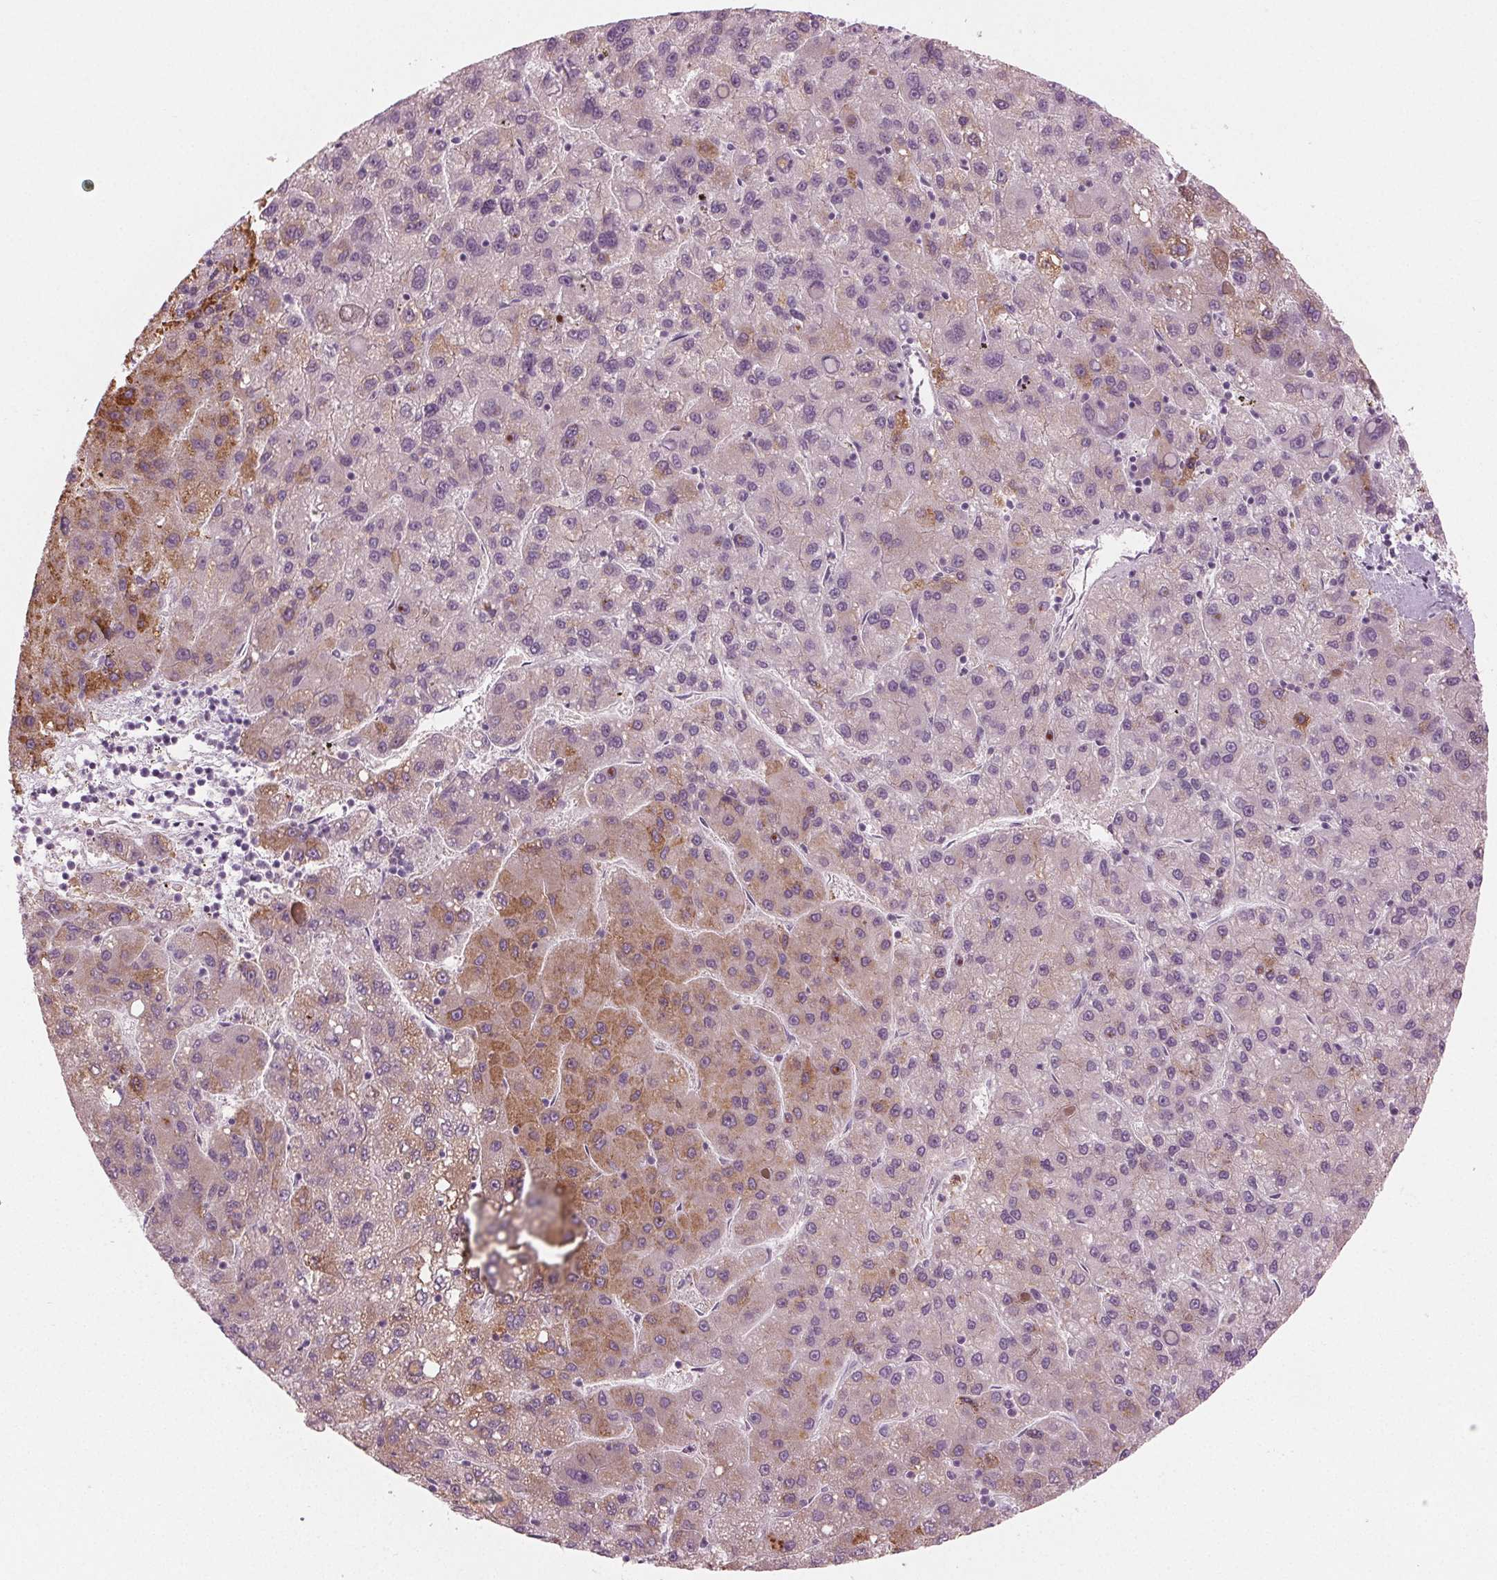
{"staining": {"intensity": "moderate", "quantity": "<25%", "location": "cytoplasmic/membranous"}, "tissue": "liver cancer", "cell_type": "Tumor cells", "image_type": "cancer", "snomed": [{"axis": "morphology", "description": "Carcinoma, Hepatocellular, NOS"}, {"axis": "topography", "description": "Liver"}], "caption": "A brown stain labels moderate cytoplasmic/membranous staining of a protein in human liver cancer (hepatocellular carcinoma) tumor cells.", "gene": "PRAP1", "patient": {"sex": "female", "age": 82}}